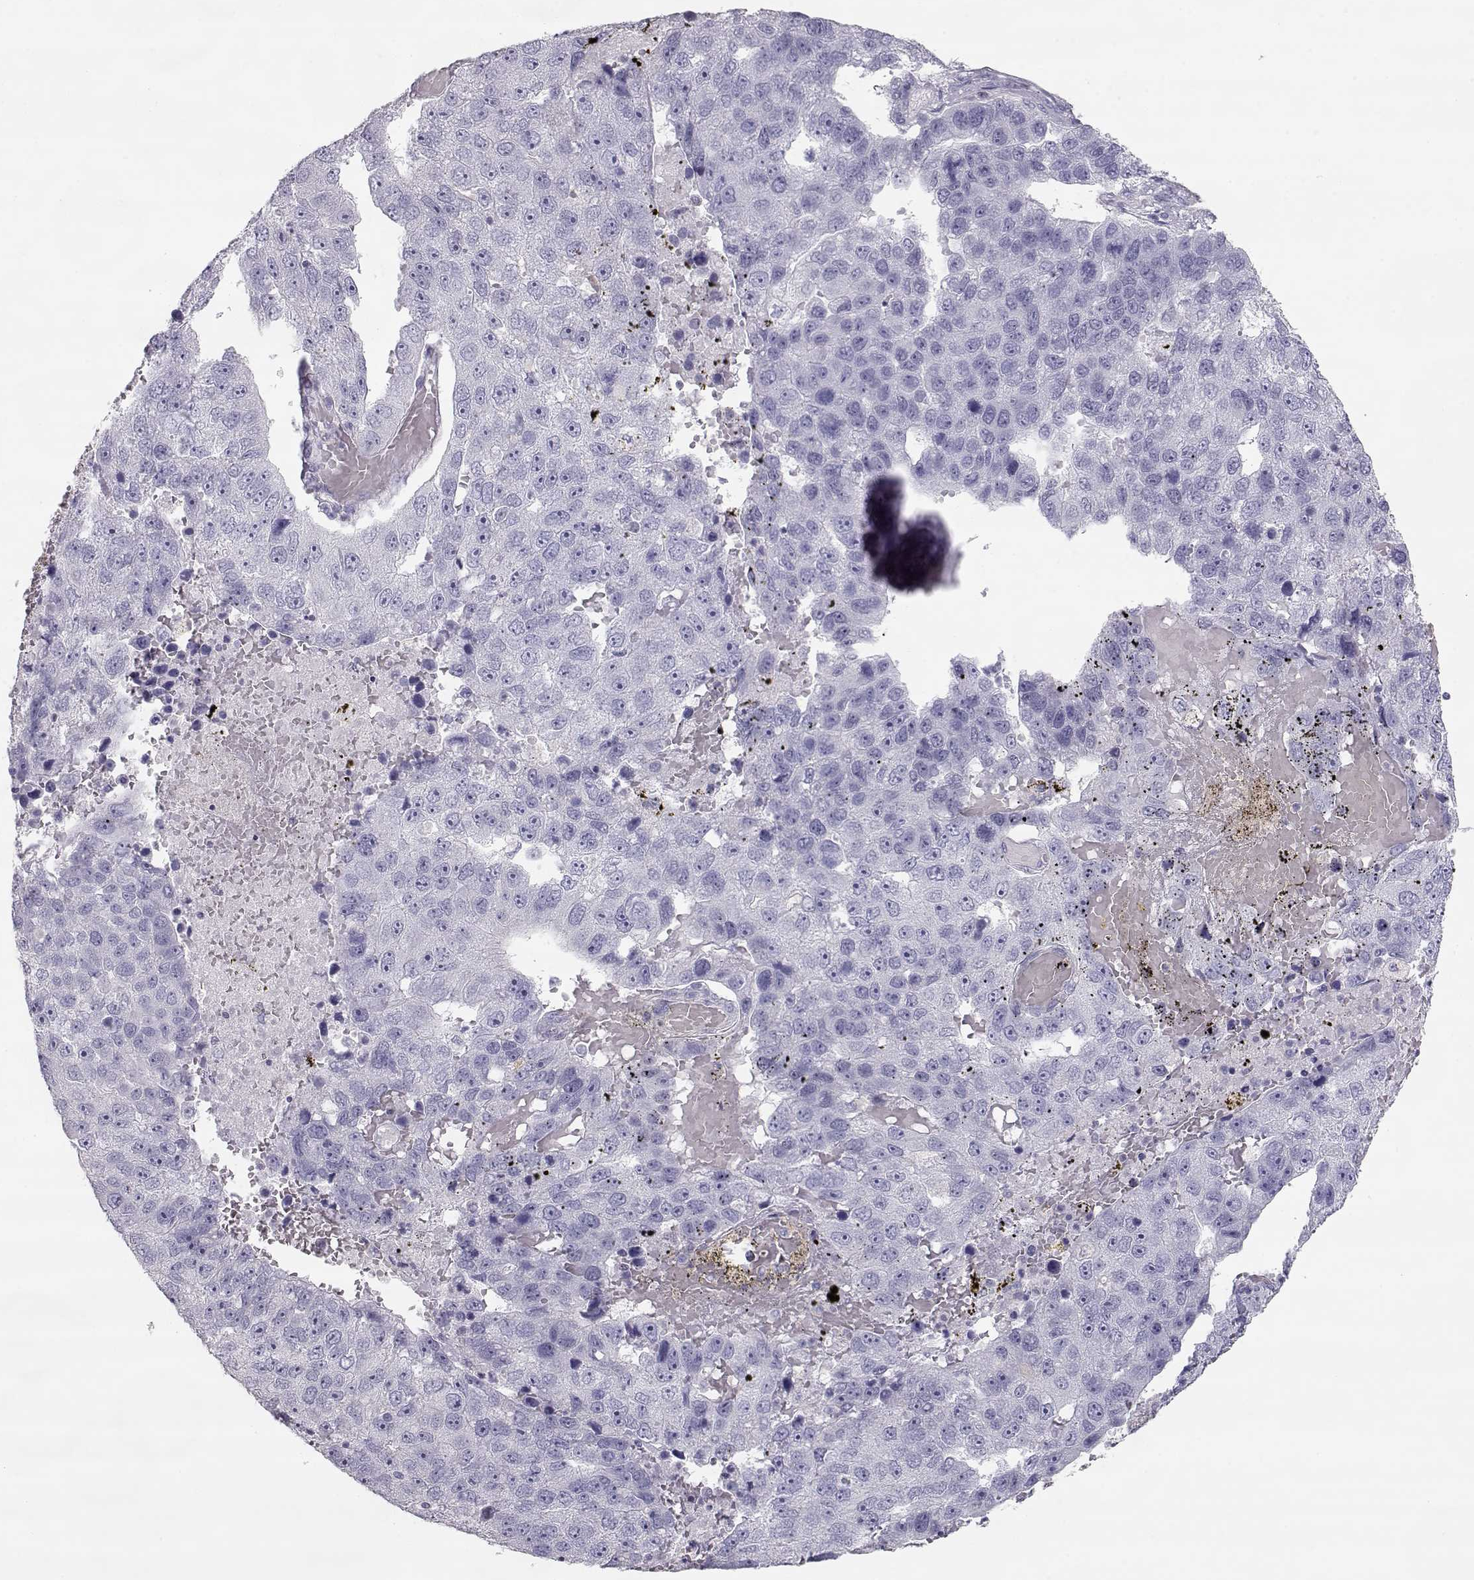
{"staining": {"intensity": "negative", "quantity": "none", "location": "none"}, "tissue": "pancreatic cancer", "cell_type": "Tumor cells", "image_type": "cancer", "snomed": [{"axis": "morphology", "description": "Adenocarcinoma, NOS"}, {"axis": "topography", "description": "Pancreas"}], "caption": "An IHC image of pancreatic cancer is shown. There is no staining in tumor cells of pancreatic cancer. (Brightfield microscopy of DAB immunohistochemistry at high magnification).", "gene": "SLITRK3", "patient": {"sex": "female", "age": 61}}